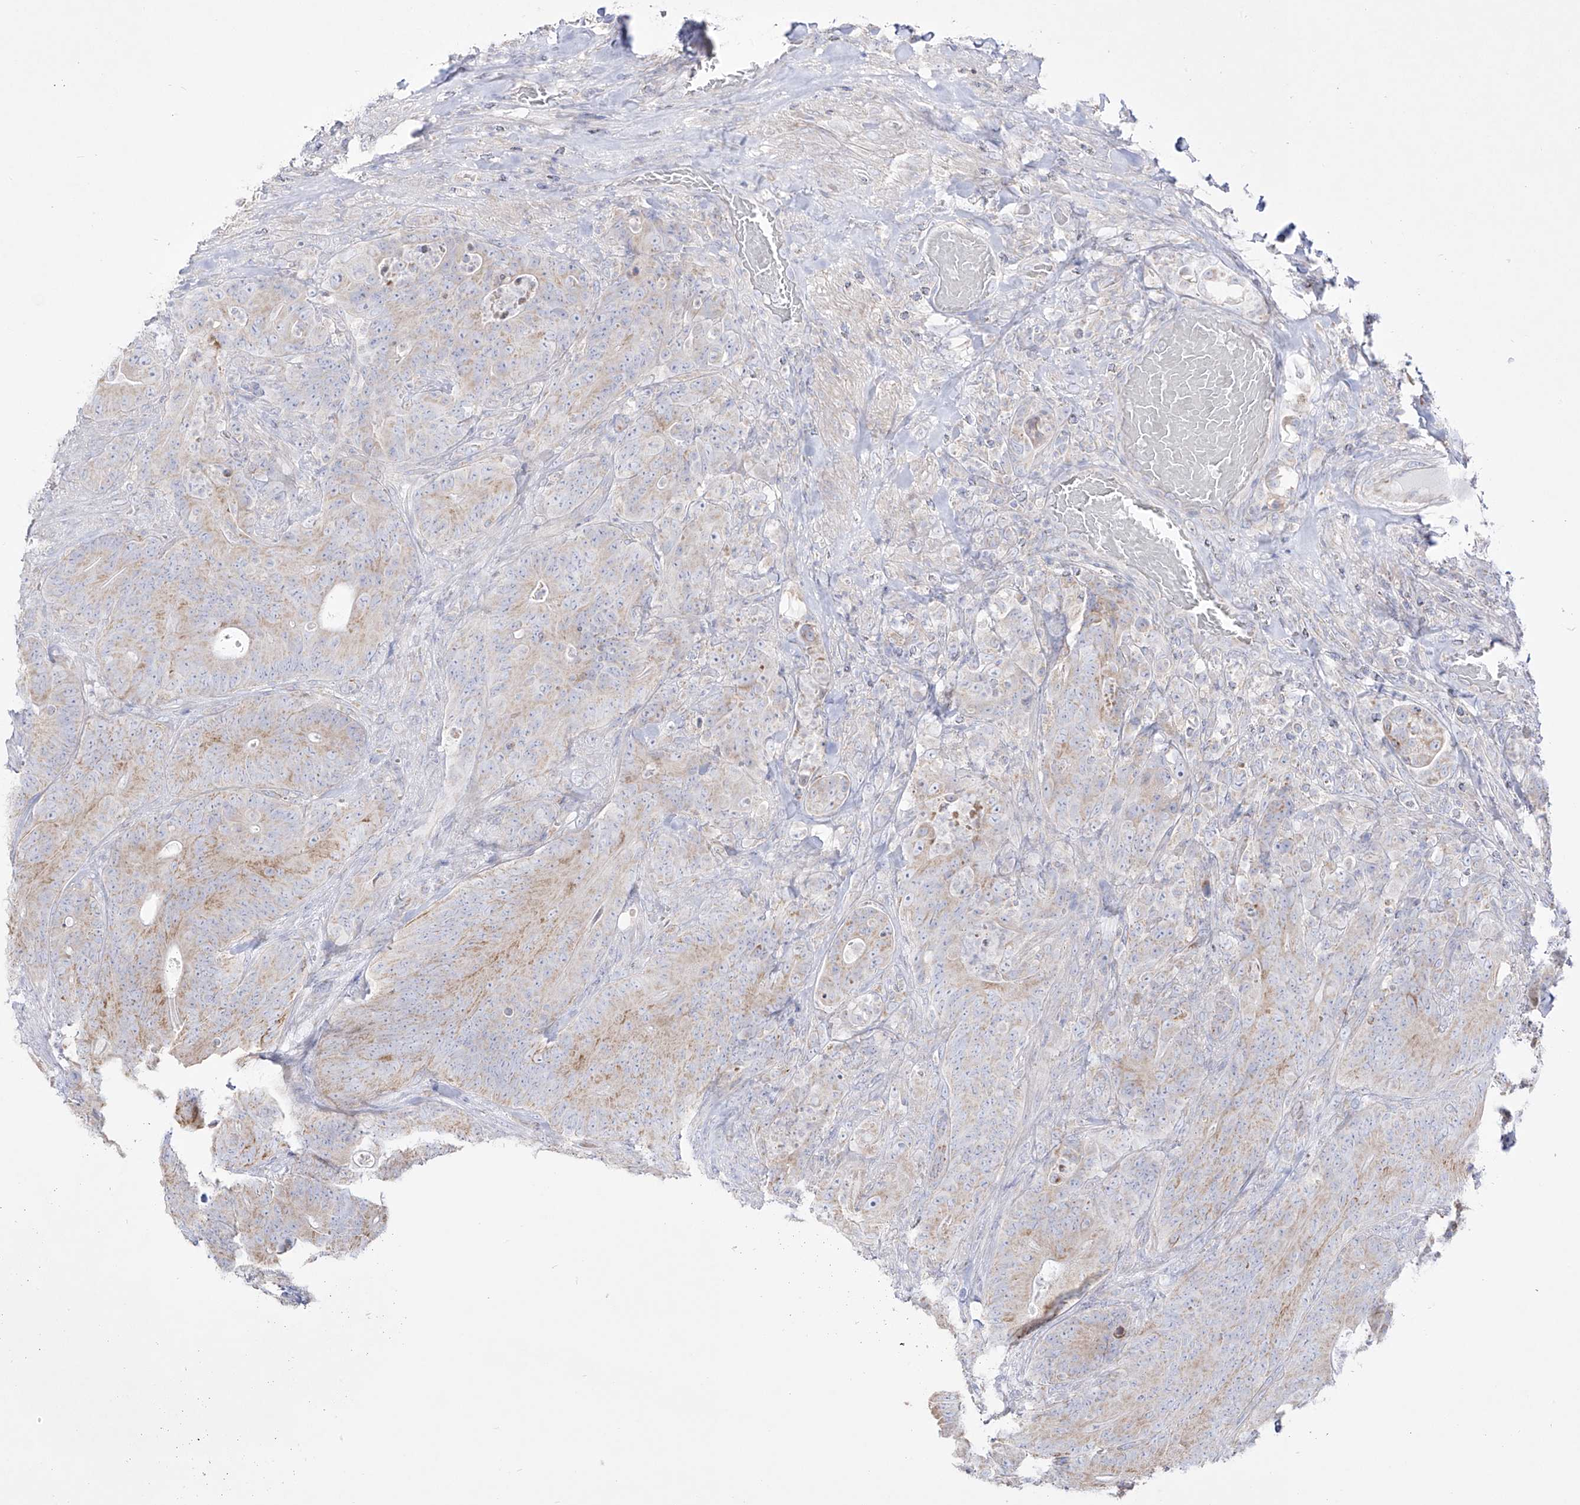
{"staining": {"intensity": "weak", "quantity": "25%-75%", "location": "cytoplasmic/membranous"}, "tissue": "colorectal cancer", "cell_type": "Tumor cells", "image_type": "cancer", "snomed": [{"axis": "morphology", "description": "Normal tissue, NOS"}, {"axis": "topography", "description": "Colon"}], "caption": "Colorectal cancer stained with a brown dye shows weak cytoplasmic/membranous positive expression in approximately 25%-75% of tumor cells.", "gene": "RCHY1", "patient": {"sex": "female", "age": 82}}